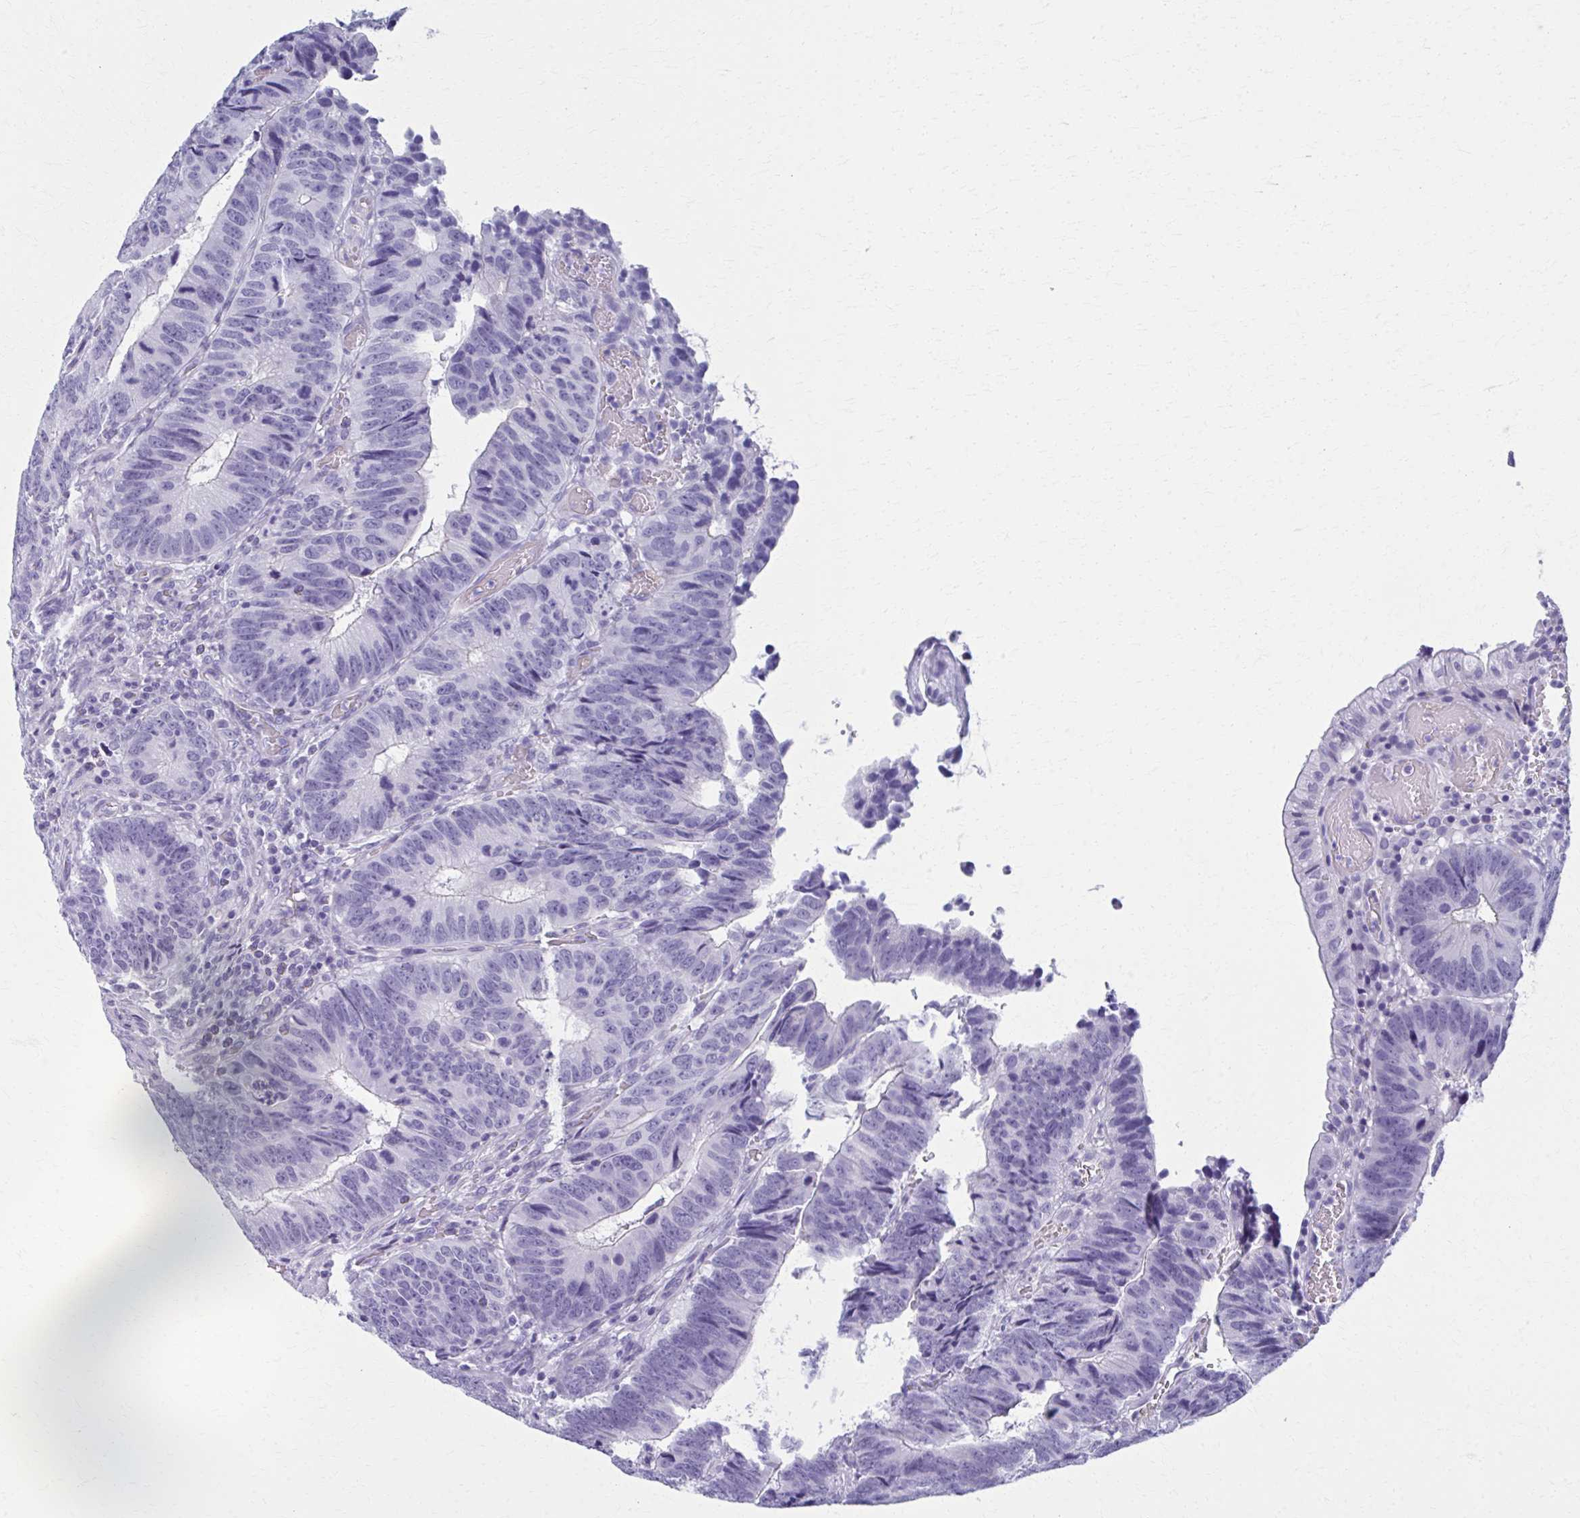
{"staining": {"intensity": "negative", "quantity": "none", "location": "none"}, "tissue": "colorectal cancer", "cell_type": "Tumor cells", "image_type": "cancer", "snomed": [{"axis": "morphology", "description": "Adenocarcinoma, NOS"}, {"axis": "topography", "description": "Colon"}], "caption": "Immunohistochemistry (IHC) histopathology image of neoplastic tissue: human colorectal cancer stained with DAB shows no significant protein staining in tumor cells.", "gene": "MPLKIP", "patient": {"sex": "male", "age": 62}}